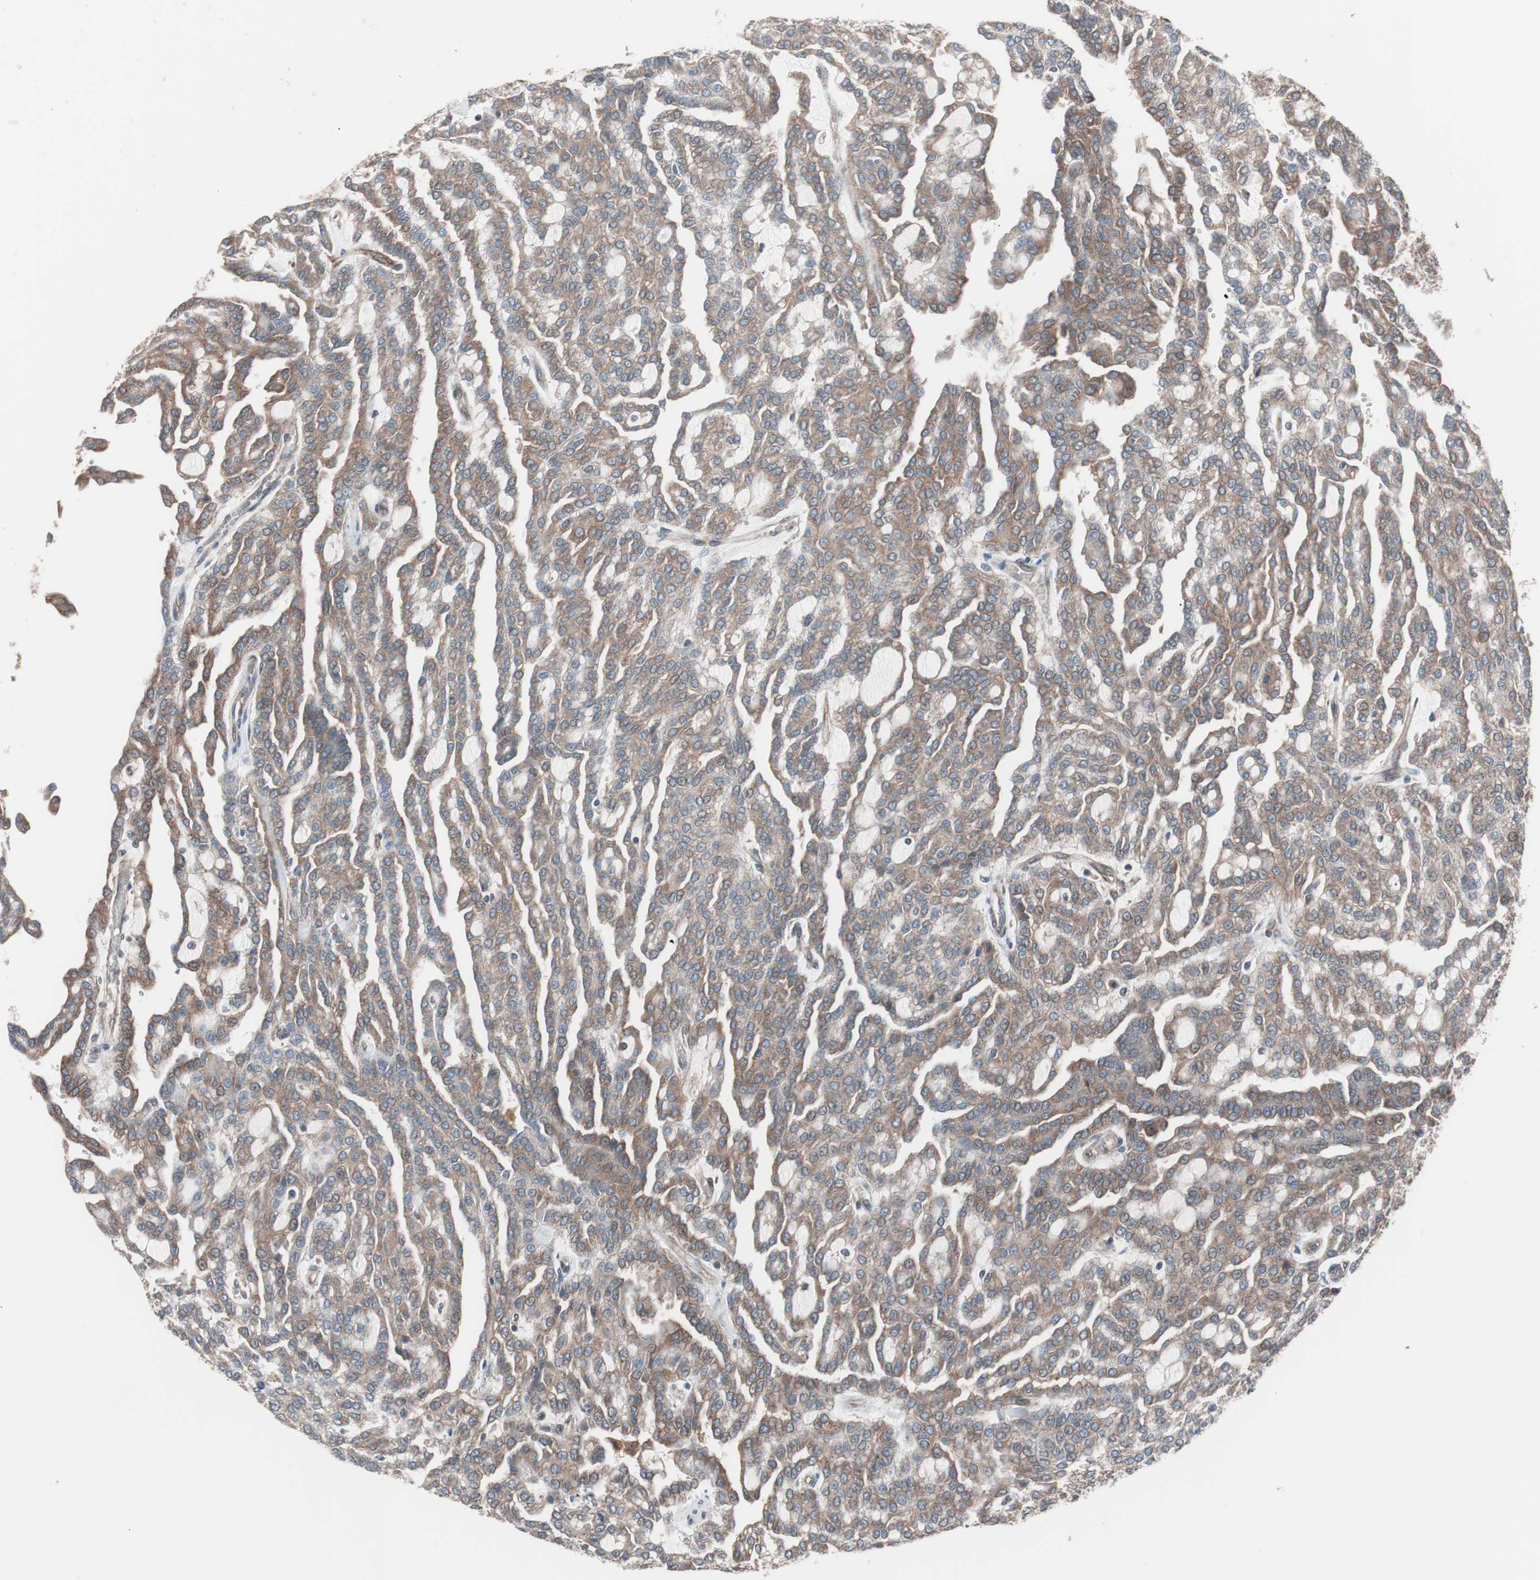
{"staining": {"intensity": "moderate", "quantity": ">75%", "location": "cytoplasmic/membranous"}, "tissue": "renal cancer", "cell_type": "Tumor cells", "image_type": "cancer", "snomed": [{"axis": "morphology", "description": "Adenocarcinoma, NOS"}, {"axis": "topography", "description": "Kidney"}], "caption": "Immunohistochemical staining of renal adenocarcinoma exhibits moderate cytoplasmic/membranous protein expression in about >75% of tumor cells. (DAB IHC, brown staining for protein, blue staining for nuclei).", "gene": "SEC31A", "patient": {"sex": "male", "age": 63}}